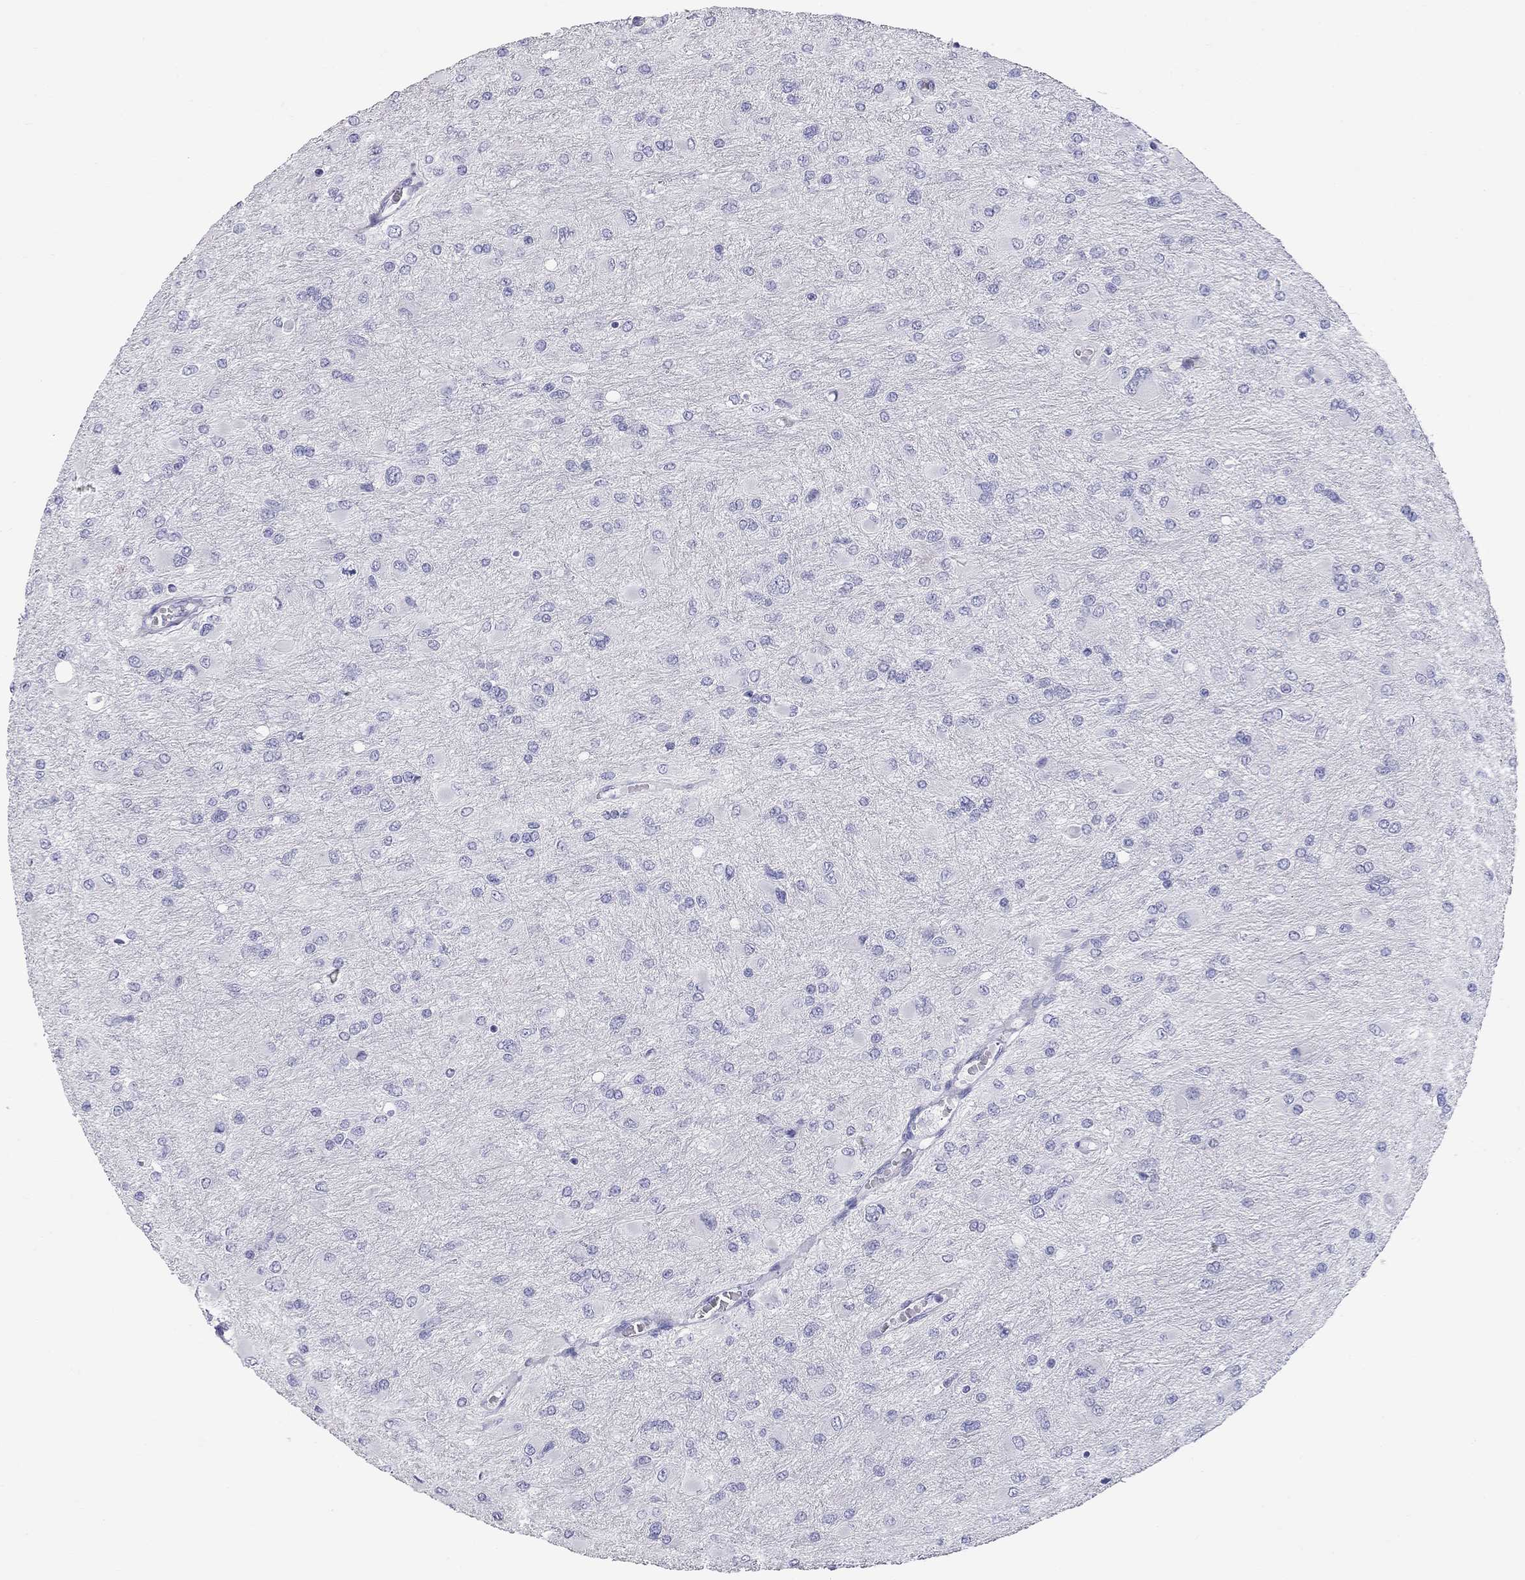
{"staining": {"intensity": "negative", "quantity": "none", "location": "none"}, "tissue": "glioma", "cell_type": "Tumor cells", "image_type": "cancer", "snomed": [{"axis": "morphology", "description": "Glioma, malignant, High grade"}, {"axis": "topography", "description": "Cerebral cortex"}], "caption": "This micrograph is of glioma stained with IHC to label a protein in brown with the nuclei are counter-stained blue. There is no staining in tumor cells.", "gene": "TRPM3", "patient": {"sex": "female", "age": 36}}